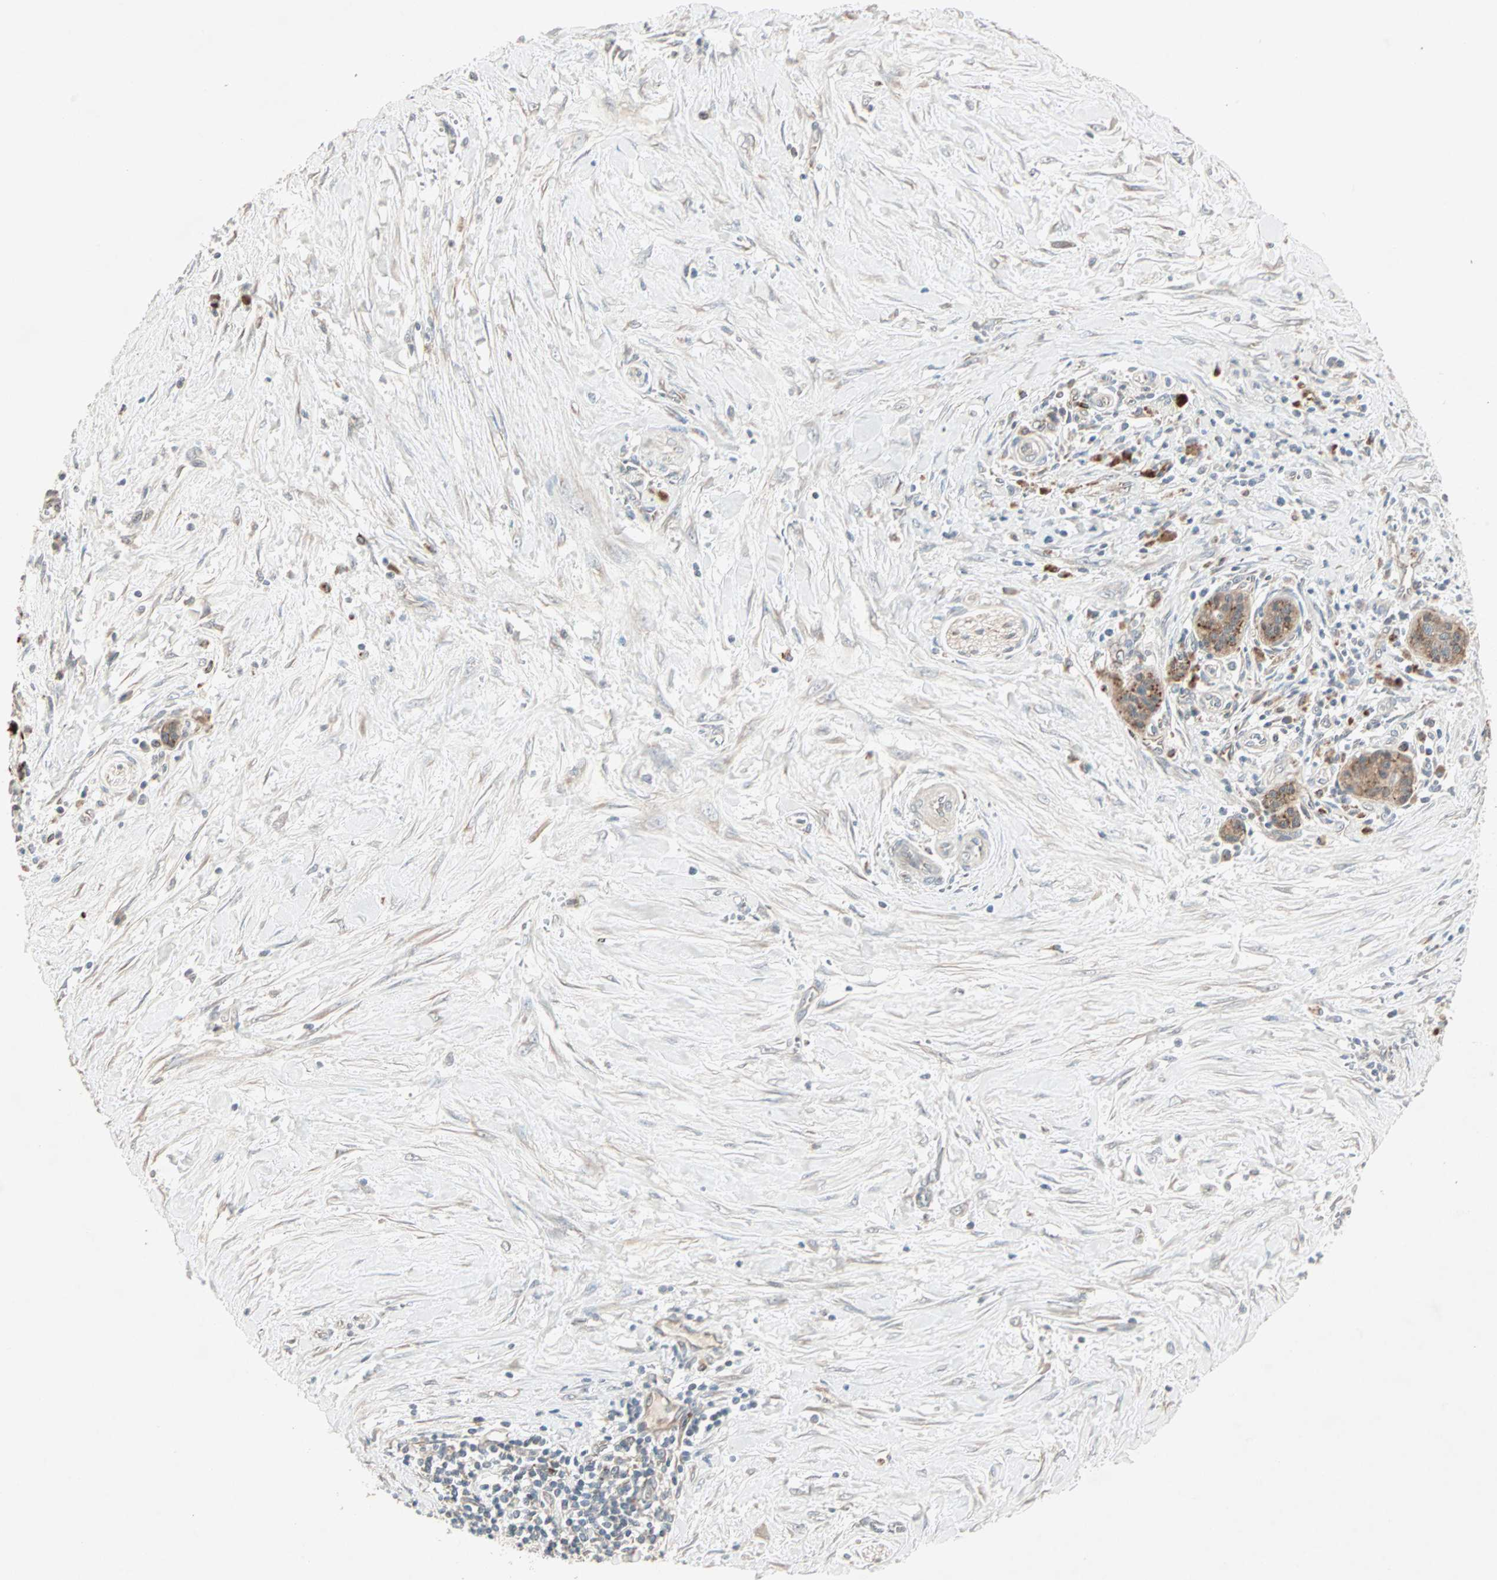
{"staining": {"intensity": "negative", "quantity": "none", "location": "none"}, "tissue": "pancreatic cancer", "cell_type": "Tumor cells", "image_type": "cancer", "snomed": [{"axis": "morphology", "description": "Adenocarcinoma, NOS"}, {"axis": "topography", "description": "Pancreas"}], "caption": "Immunohistochemical staining of human pancreatic cancer (adenocarcinoma) shows no significant staining in tumor cells.", "gene": "JMJD7-PLA2G4B", "patient": {"sex": "male", "age": 59}}